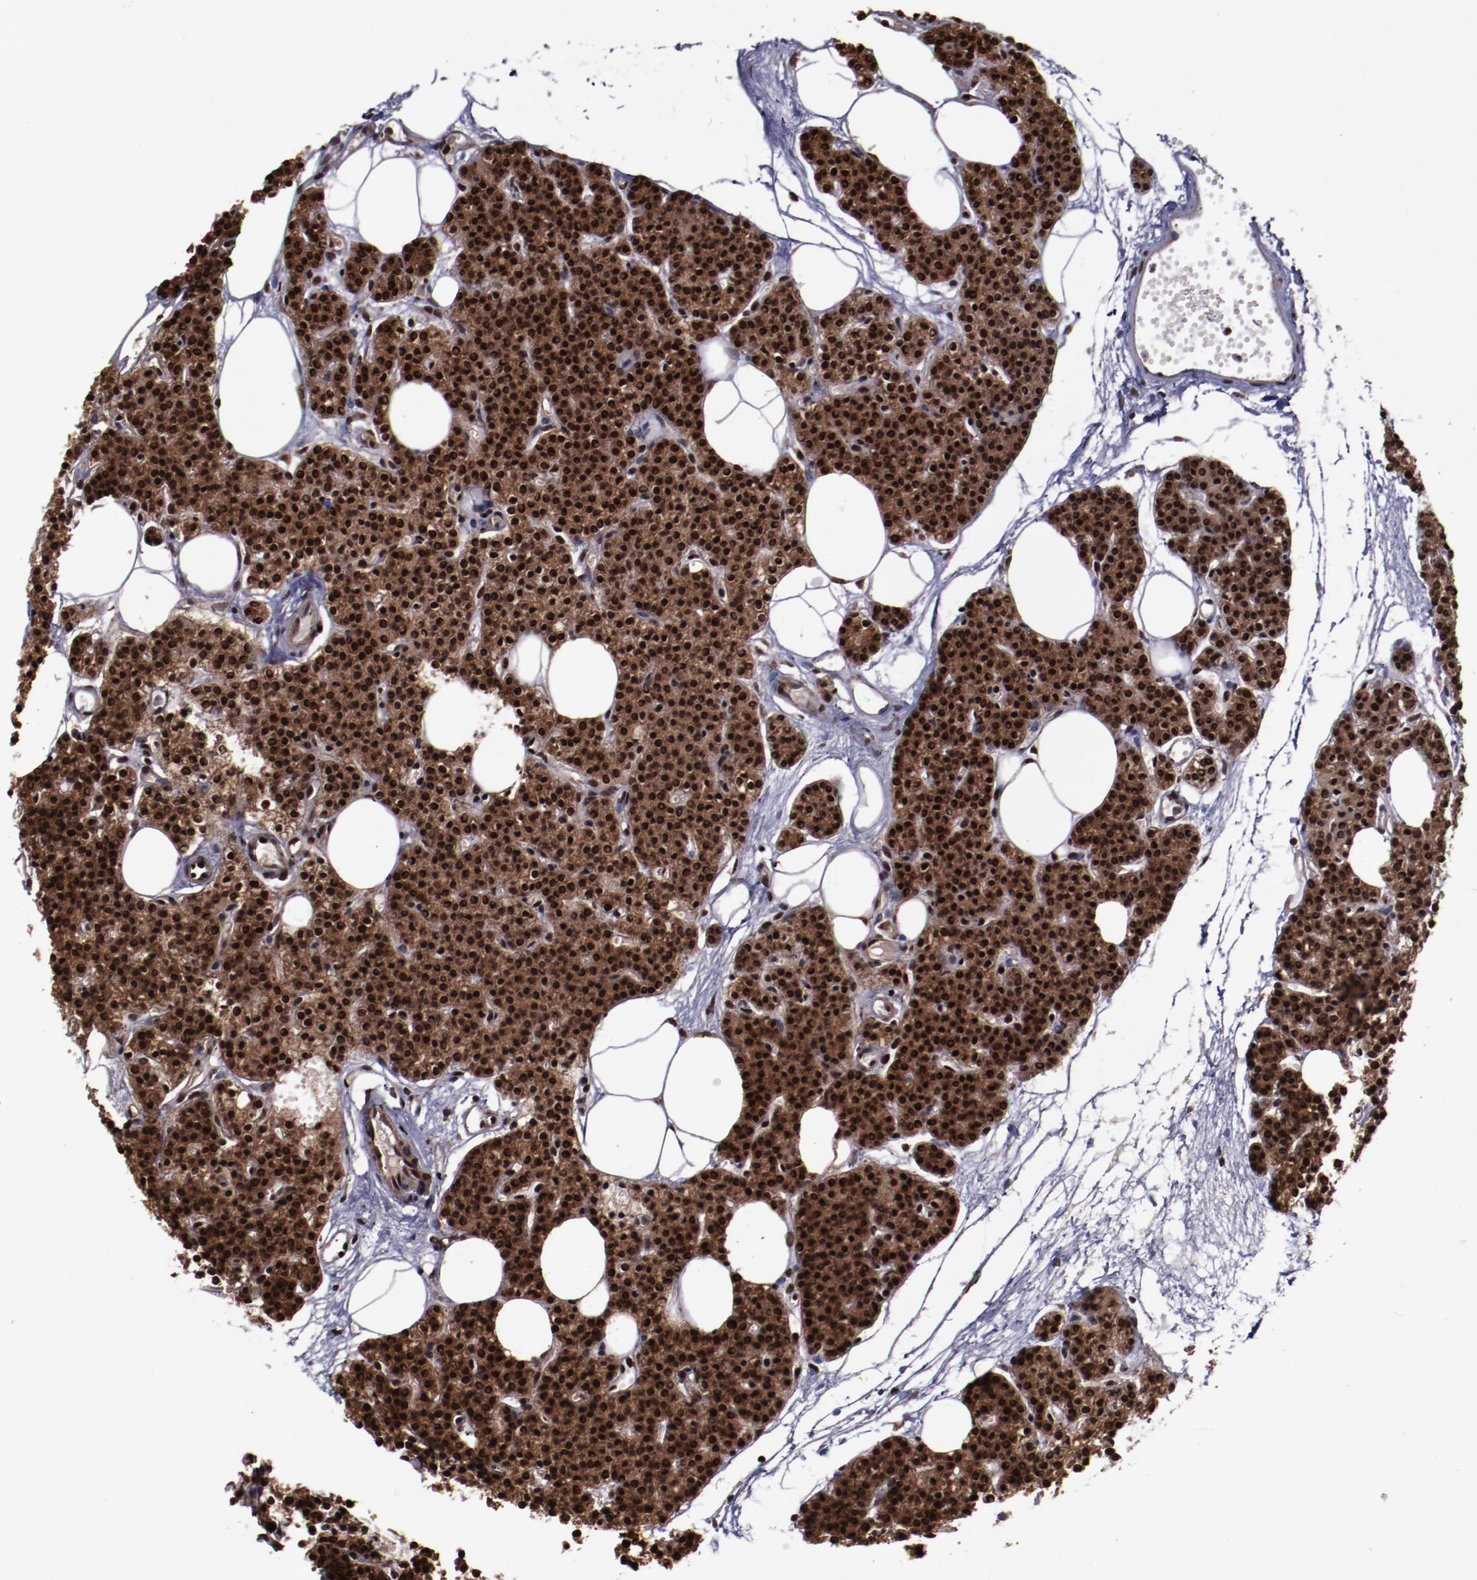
{"staining": {"intensity": "strong", "quantity": ">75%", "location": "cytoplasmic/membranous,nuclear"}, "tissue": "parathyroid gland", "cell_type": "Glandular cells", "image_type": "normal", "snomed": [{"axis": "morphology", "description": "Normal tissue, NOS"}, {"axis": "topography", "description": "Parathyroid gland"}], "caption": "Immunohistochemical staining of unremarkable parathyroid gland exhibits high levels of strong cytoplasmic/membranous,nuclear staining in about >75% of glandular cells.", "gene": "SNW1", "patient": {"sex": "male", "age": 24}}